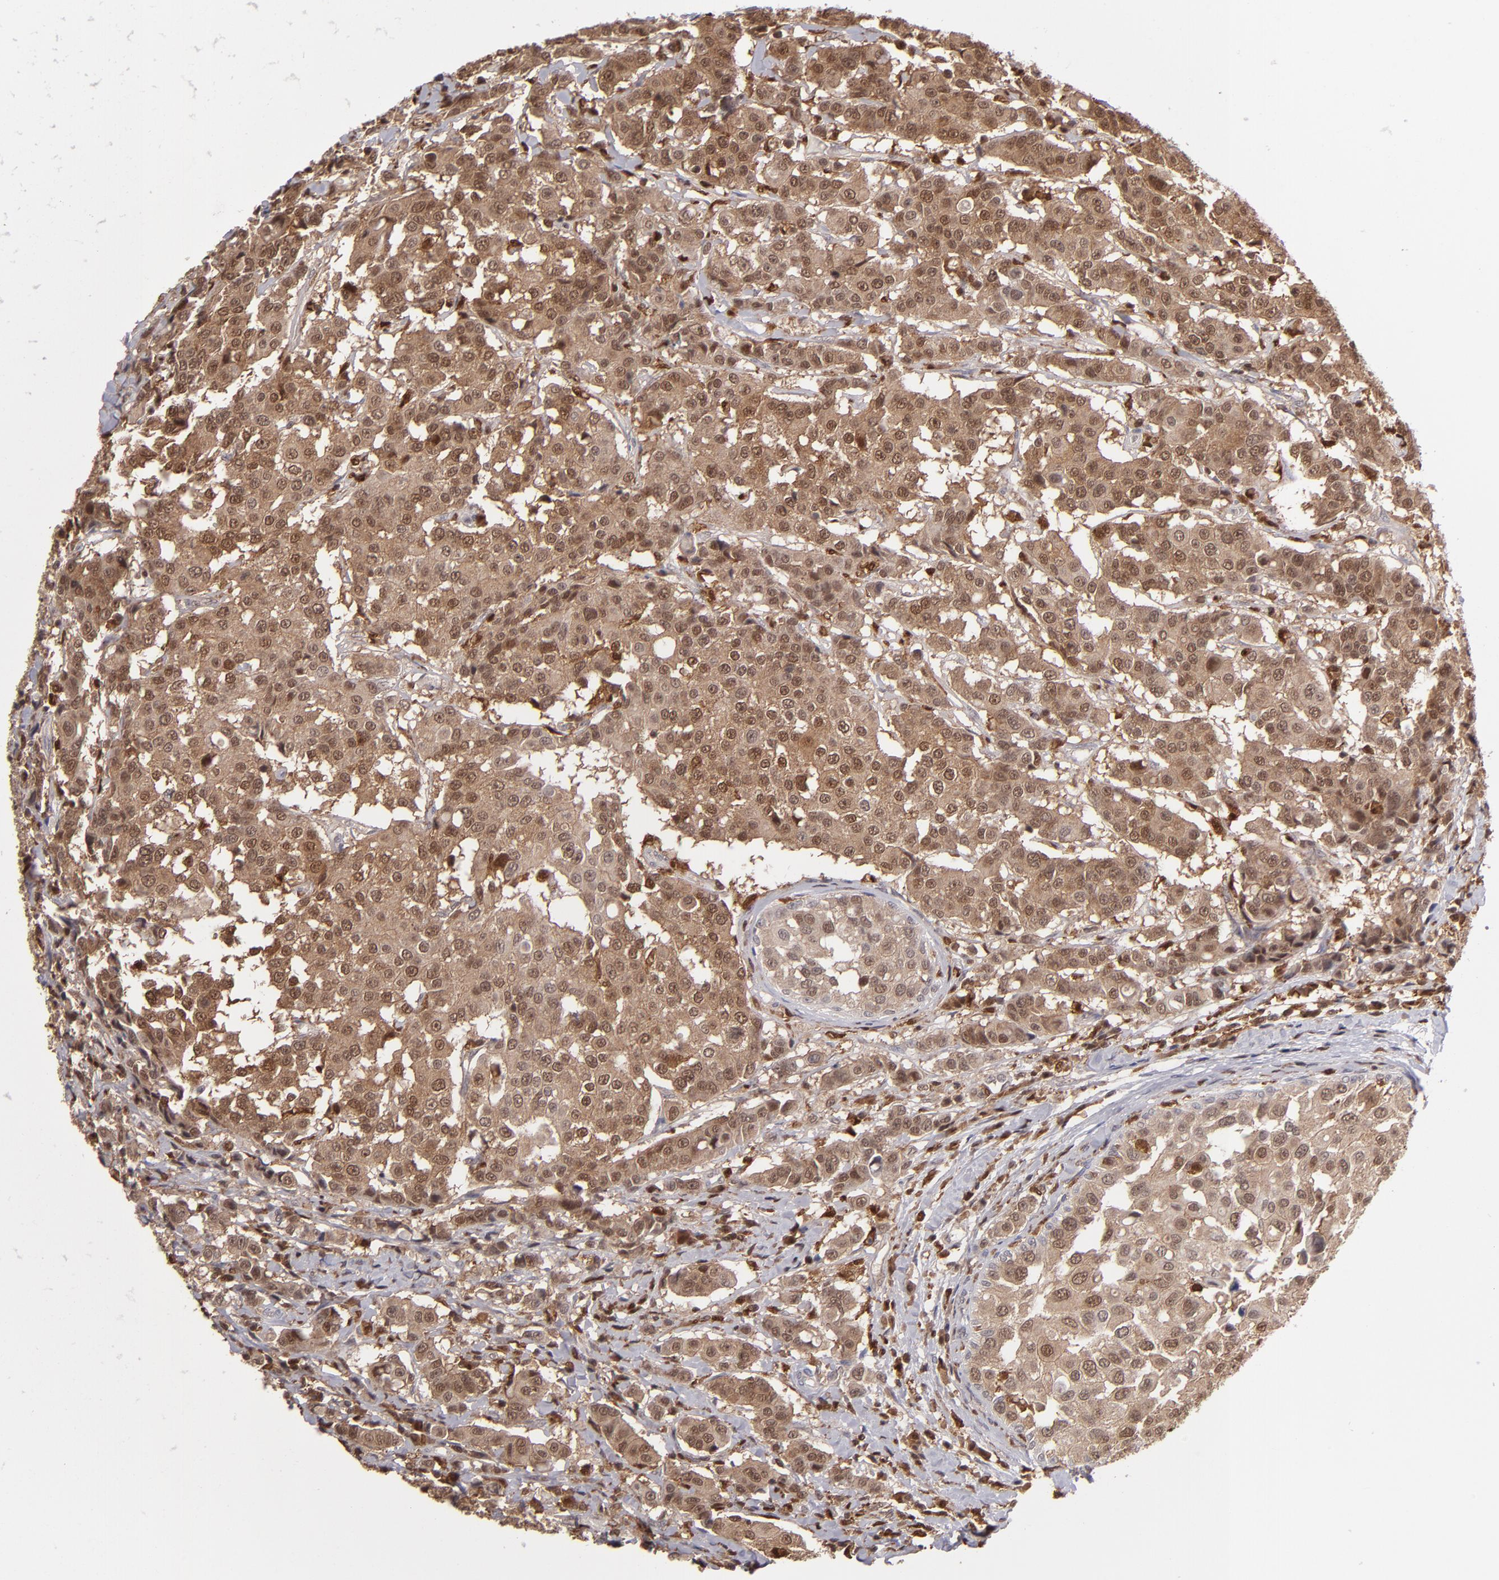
{"staining": {"intensity": "moderate", "quantity": ">75%", "location": "cytoplasmic/membranous,nuclear"}, "tissue": "breast cancer", "cell_type": "Tumor cells", "image_type": "cancer", "snomed": [{"axis": "morphology", "description": "Duct carcinoma"}, {"axis": "topography", "description": "Breast"}], "caption": "Immunohistochemistry (IHC) photomicrograph of neoplastic tissue: breast cancer (invasive ductal carcinoma) stained using immunohistochemistry shows medium levels of moderate protein expression localized specifically in the cytoplasmic/membranous and nuclear of tumor cells, appearing as a cytoplasmic/membranous and nuclear brown color.", "gene": "GRB2", "patient": {"sex": "female", "age": 27}}